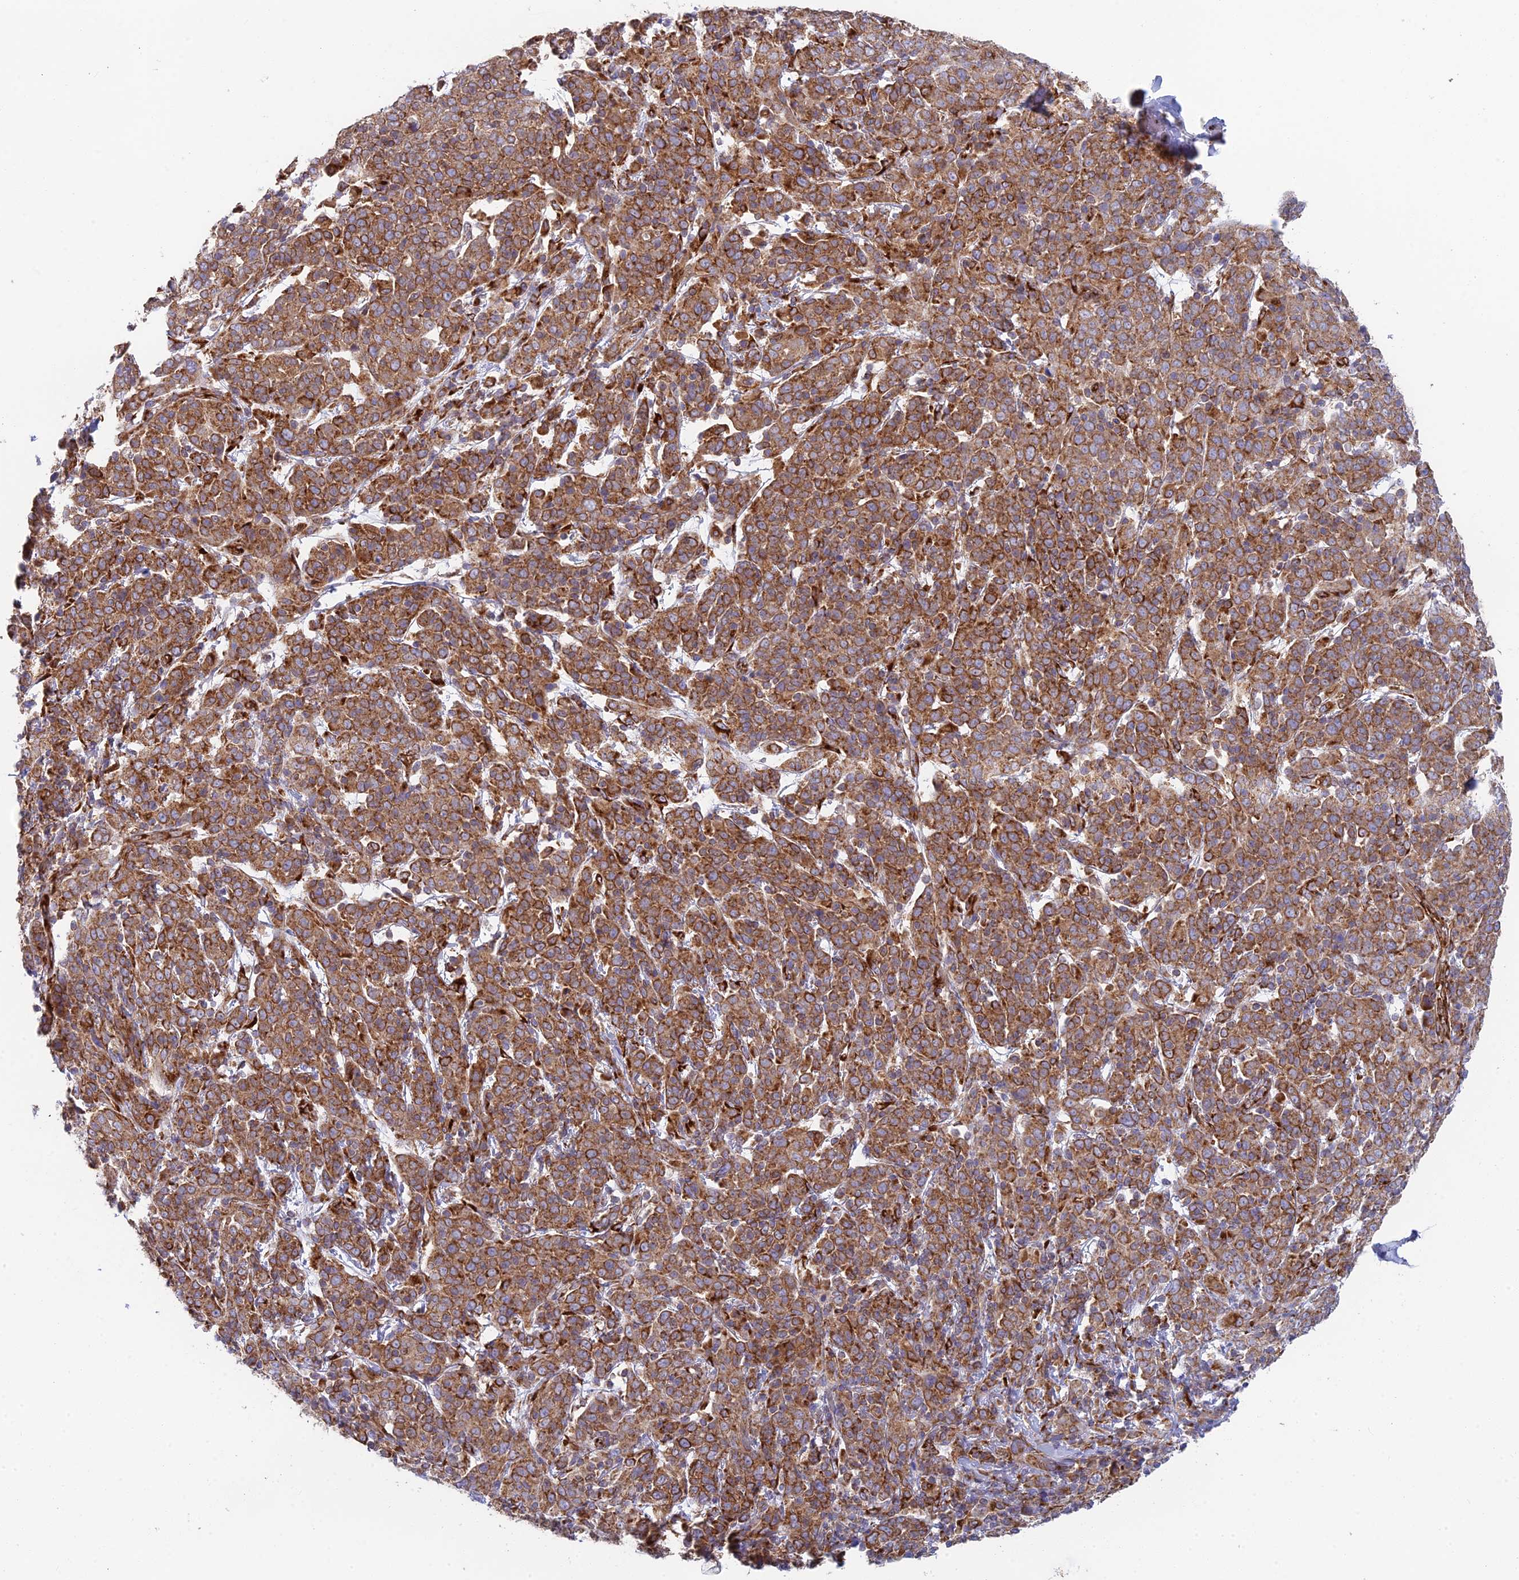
{"staining": {"intensity": "moderate", "quantity": ">75%", "location": "cytoplasmic/membranous"}, "tissue": "cervical cancer", "cell_type": "Tumor cells", "image_type": "cancer", "snomed": [{"axis": "morphology", "description": "Squamous cell carcinoma, NOS"}, {"axis": "topography", "description": "Cervix"}], "caption": "Protein expression analysis of cervical squamous cell carcinoma displays moderate cytoplasmic/membranous staining in about >75% of tumor cells.", "gene": "CCDC69", "patient": {"sex": "female", "age": 67}}